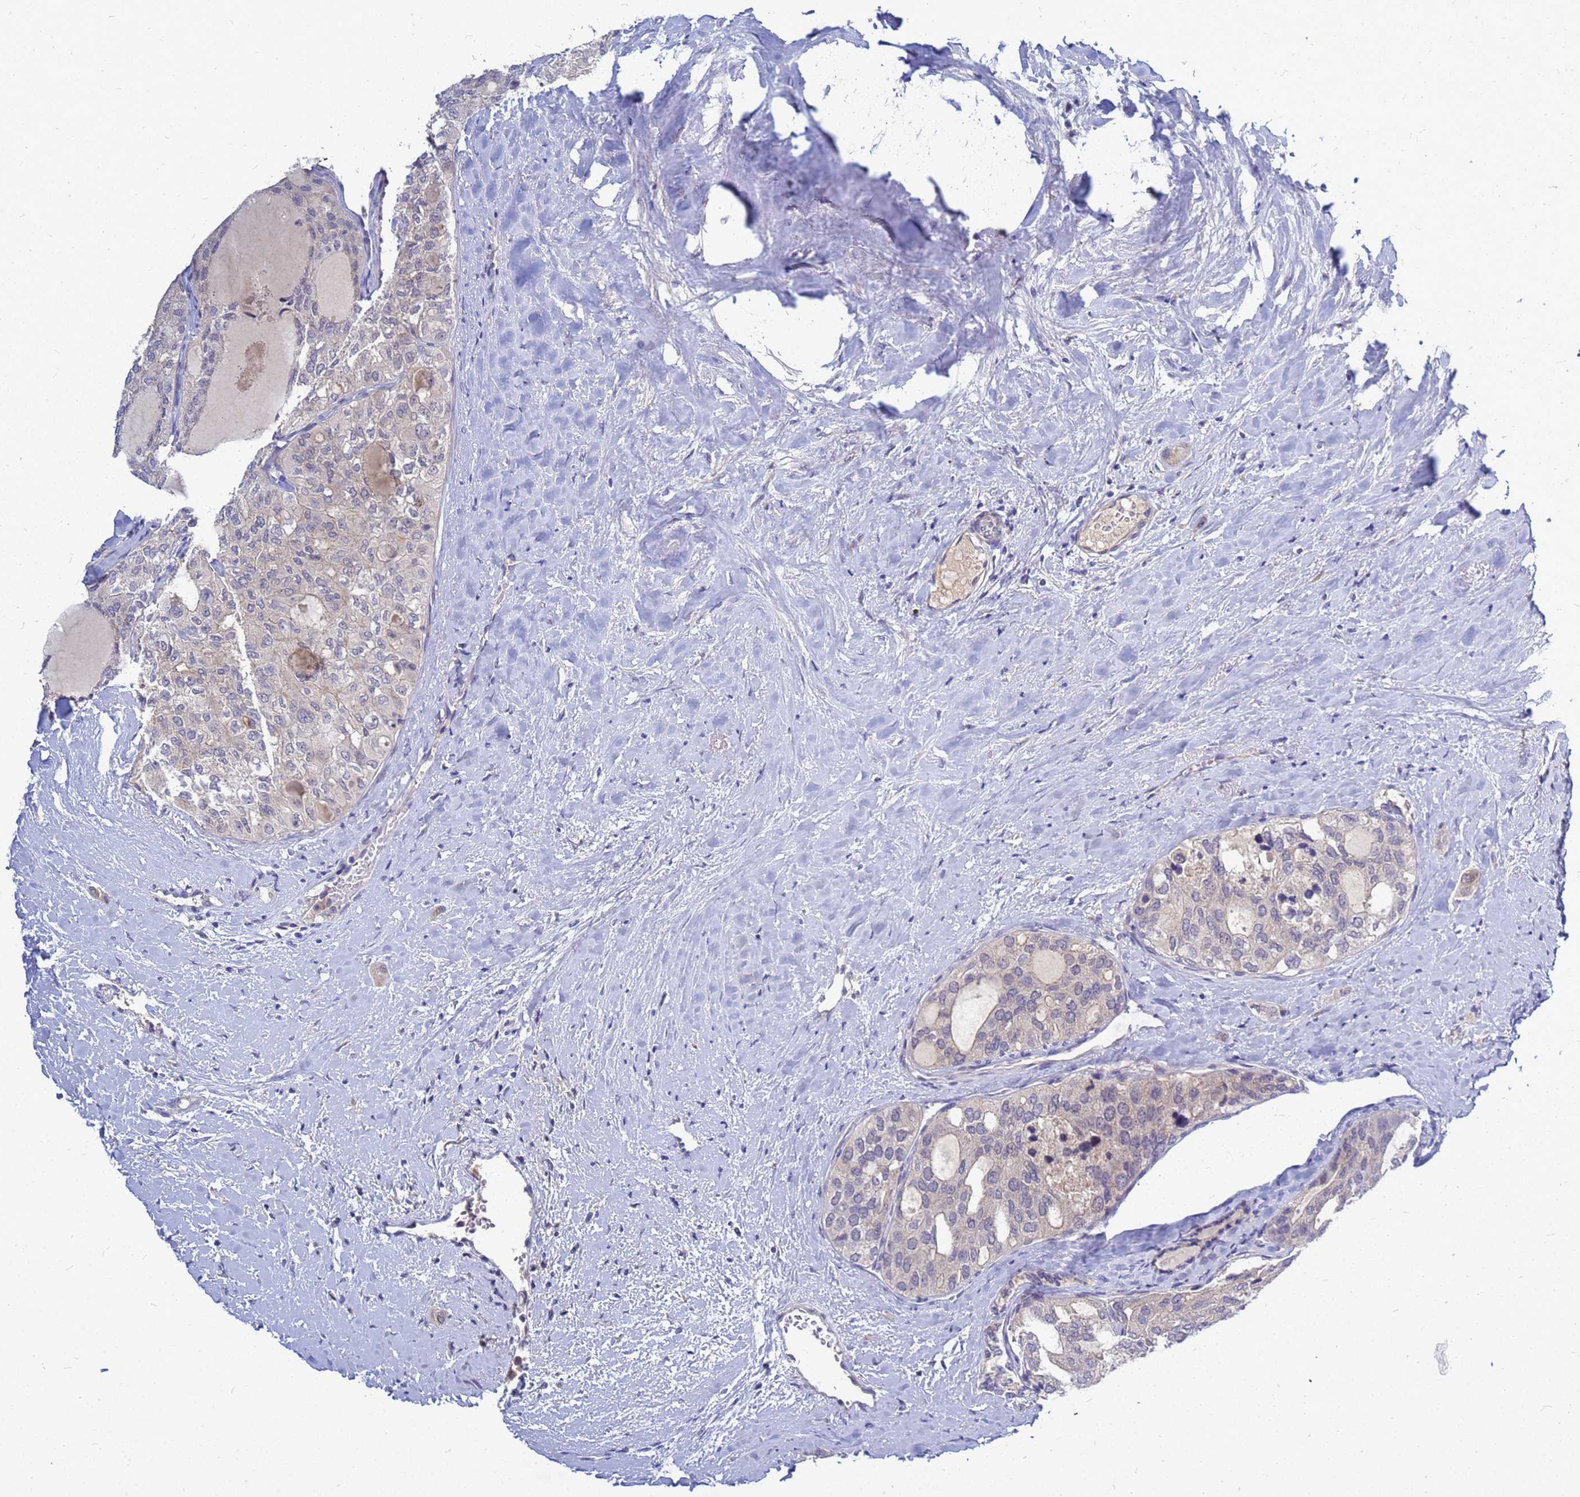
{"staining": {"intensity": "negative", "quantity": "none", "location": "none"}, "tissue": "thyroid cancer", "cell_type": "Tumor cells", "image_type": "cancer", "snomed": [{"axis": "morphology", "description": "Follicular adenoma carcinoma, NOS"}, {"axis": "topography", "description": "Thyroid gland"}], "caption": "This photomicrograph is of thyroid cancer stained with immunohistochemistry (IHC) to label a protein in brown with the nuclei are counter-stained blue. There is no staining in tumor cells. (Stains: DAB (3,3'-diaminobenzidine) IHC with hematoxylin counter stain, Microscopy: brightfield microscopy at high magnification).", "gene": "SRGAP3", "patient": {"sex": "male", "age": 75}}